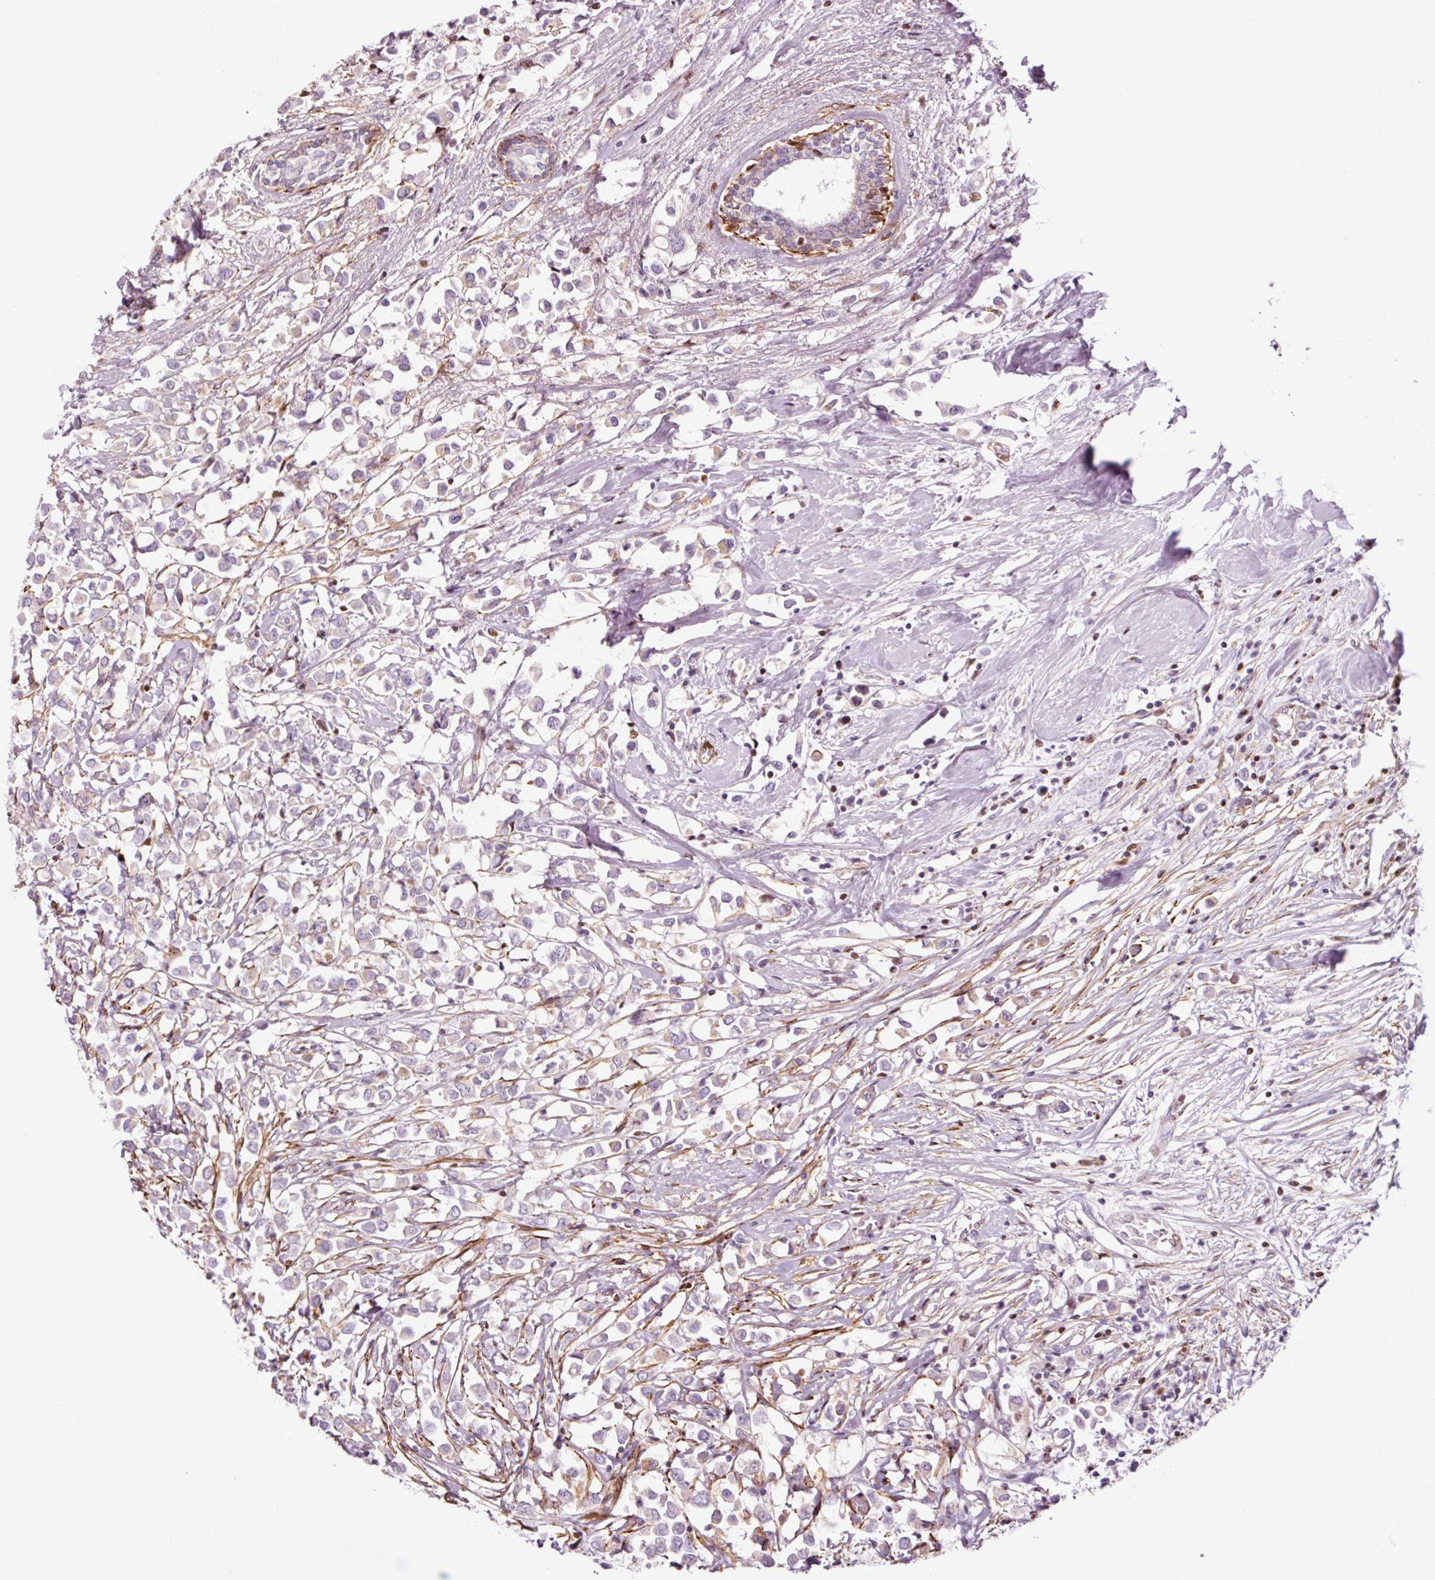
{"staining": {"intensity": "weak", "quantity": "<25%", "location": "cytoplasmic/membranous"}, "tissue": "breast cancer", "cell_type": "Tumor cells", "image_type": "cancer", "snomed": [{"axis": "morphology", "description": "Duct carcinoma"}, {"axis": "topography", "description": "Breast"}], "caption": "Breast cancer (infiltrating ductal carcinoma) was stained to show a protein in brown. There is no significant staining in tumor cells.", "gene": "ANKRD20A1", "patient": {"sex": "female", "age": 61}}